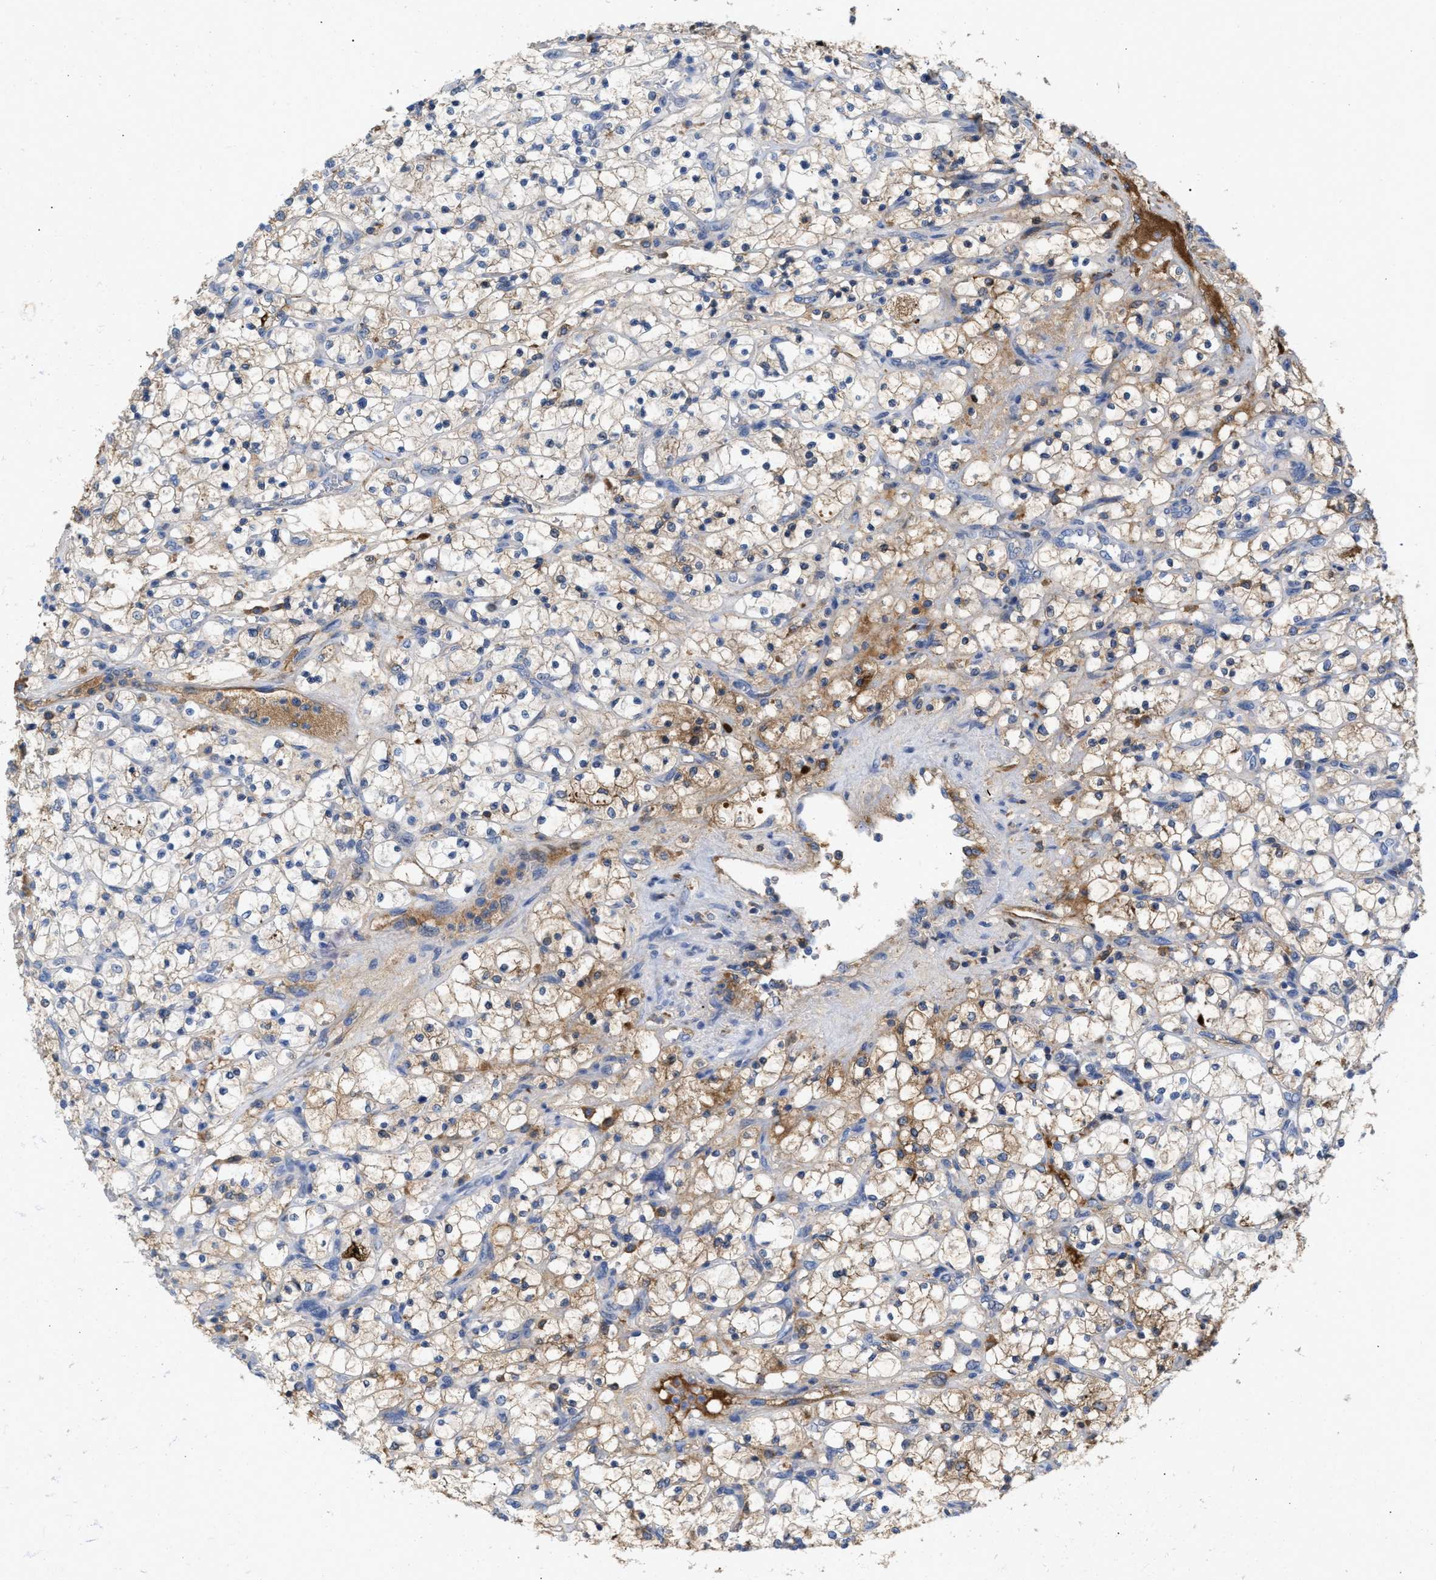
{"staining": {"intensity": "moderate", "quantity": "25%-75%", "location": "cytoplasmic/membranous"}, "tissue": "renal cancer", "cell_type": "Tumor cells", "image_type": "cancer", "snomed": [{"axis": "morphology", "description": "Adenocarcinoma, NOS"}, {"axis": "topography", "description": "Kidney"}], "caption": "DAB immunohistochemical staining of renal adenocarcinoma reveals moderate cytoplasmic/membranous protein staining in about 25%-75% of tumor cells. (IHC, brightfield microscopy, high magnification).", "gene": "APOH", "patient": {"sex": "female", "age": 69}}